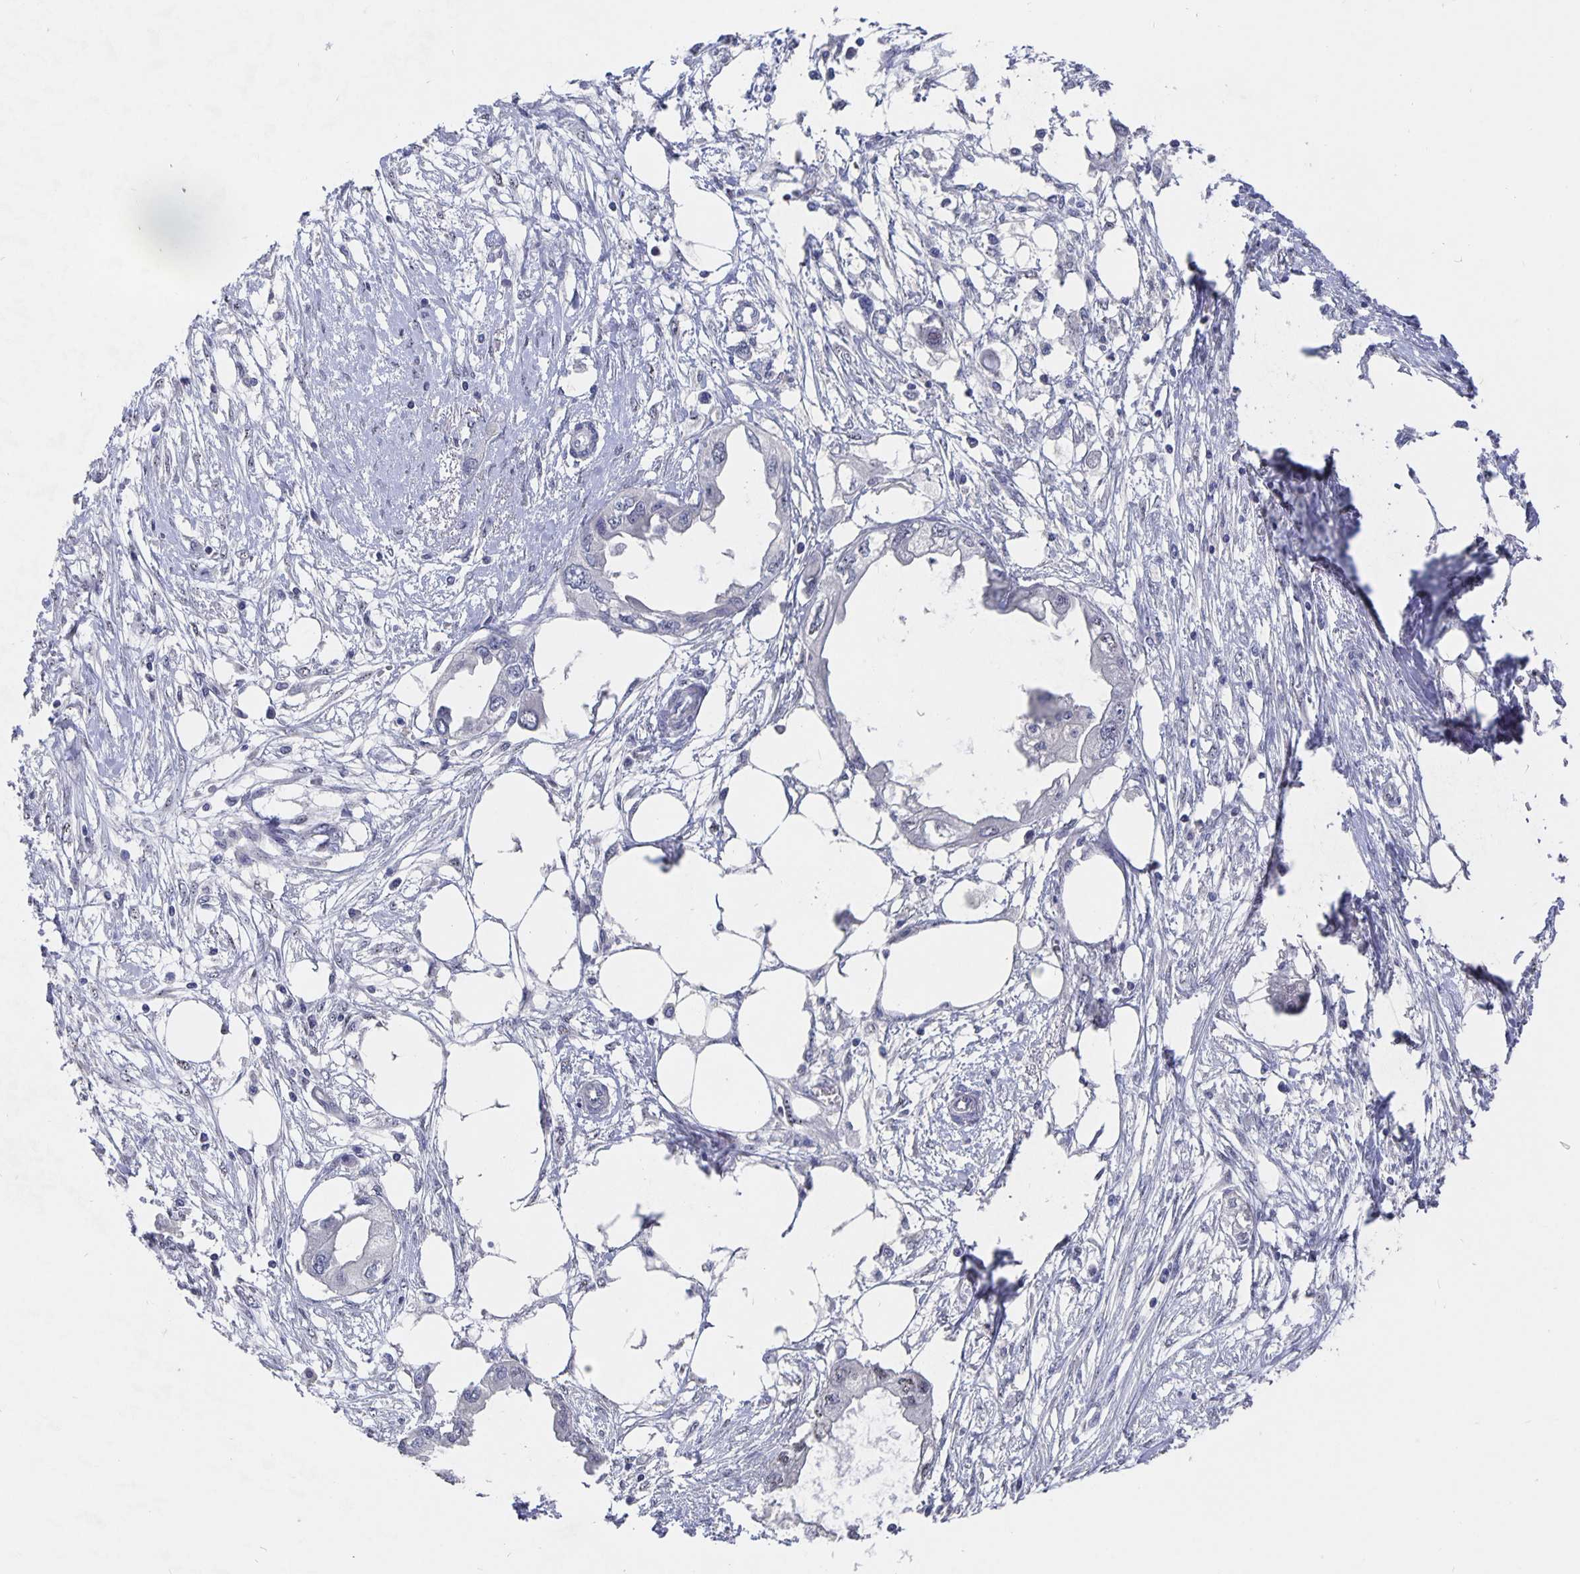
{"staining": {"intensity": "negative", "quantity": "none", "location": "none"}, "tissue": "endometrial cancer", "cell_type": "Tumor cells", "image_type": "cancer", "snomed": [{"axis": "morphology", "description": "Adenocarcinoma, NOS"}, {"axis": "morphology", "description": "Adenocarcinoma, metastatic, NOS"}, {"axis": "topography", "description": "Adipose tissue"}, {"axis": "topography", "description": "Endometrium"}], "caption": "DAB immunohistochemical staining of adenocarcinoma (endometrial) reveals no significant staining in tumor cells.", "gene": "SMOC1", "patient": {"sex": "female", "age": 67}}